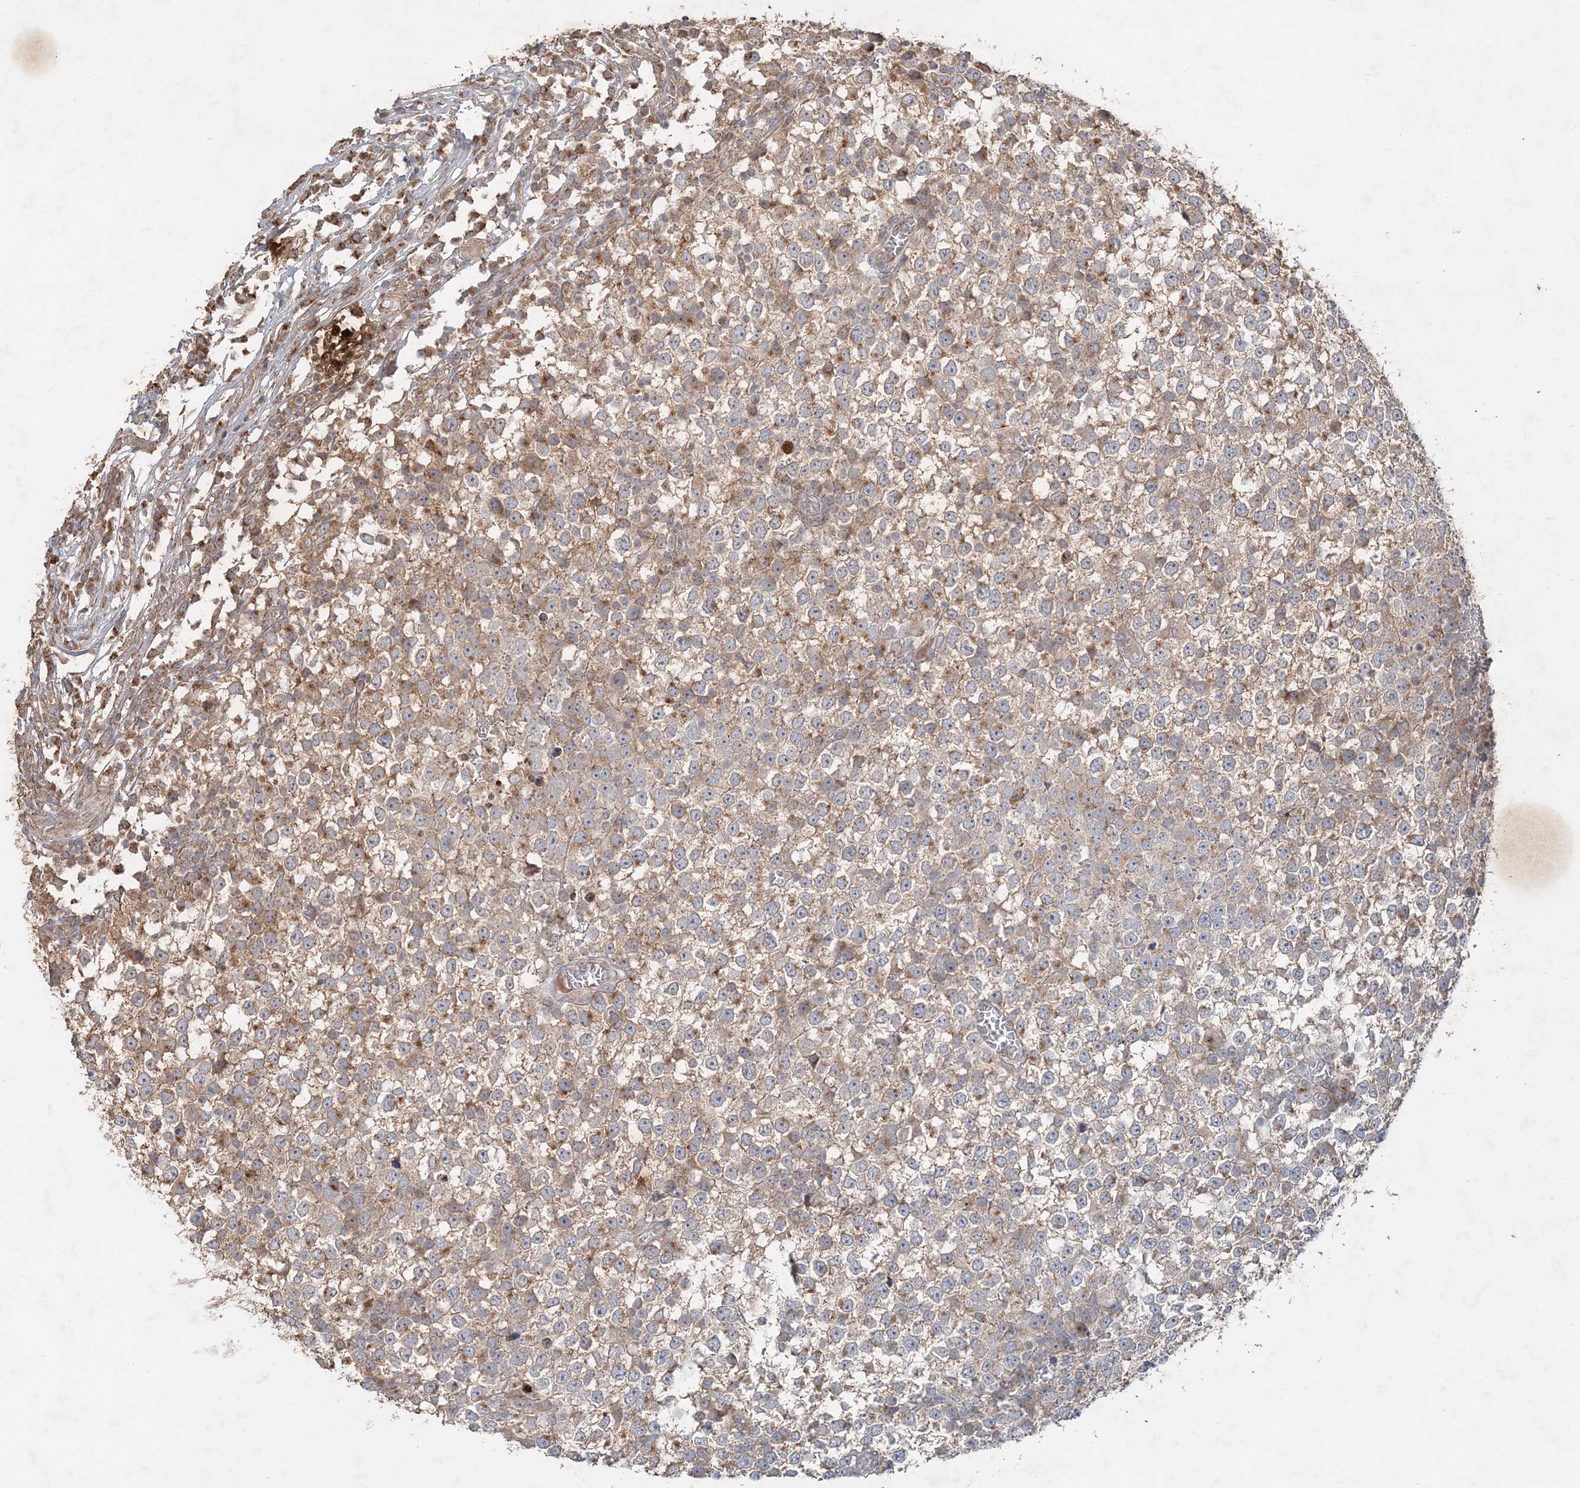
{"staining": {"intensity": "moderate", "quantity": "25%-75%", "location": "cytoplasmic/membranous"}, "tissue": "testis cancer", "cell_type": "Tumor cells", "image_type": "cancer", "snomed": [{"axis": "morphology", "description": "Seminoma, NOS"}, {"axis": "topography", "description": "Testis"}], "caption": "This micrograph demonstrates immunohistochemistry (IHC) staining of testis cancer (seminoma), with medium moderate cytoplasmic/membranous staining in approximately 25%-75% of tumor cells.", "gene": "RAB14", "patient": {"sex": "male", "age": 65}}